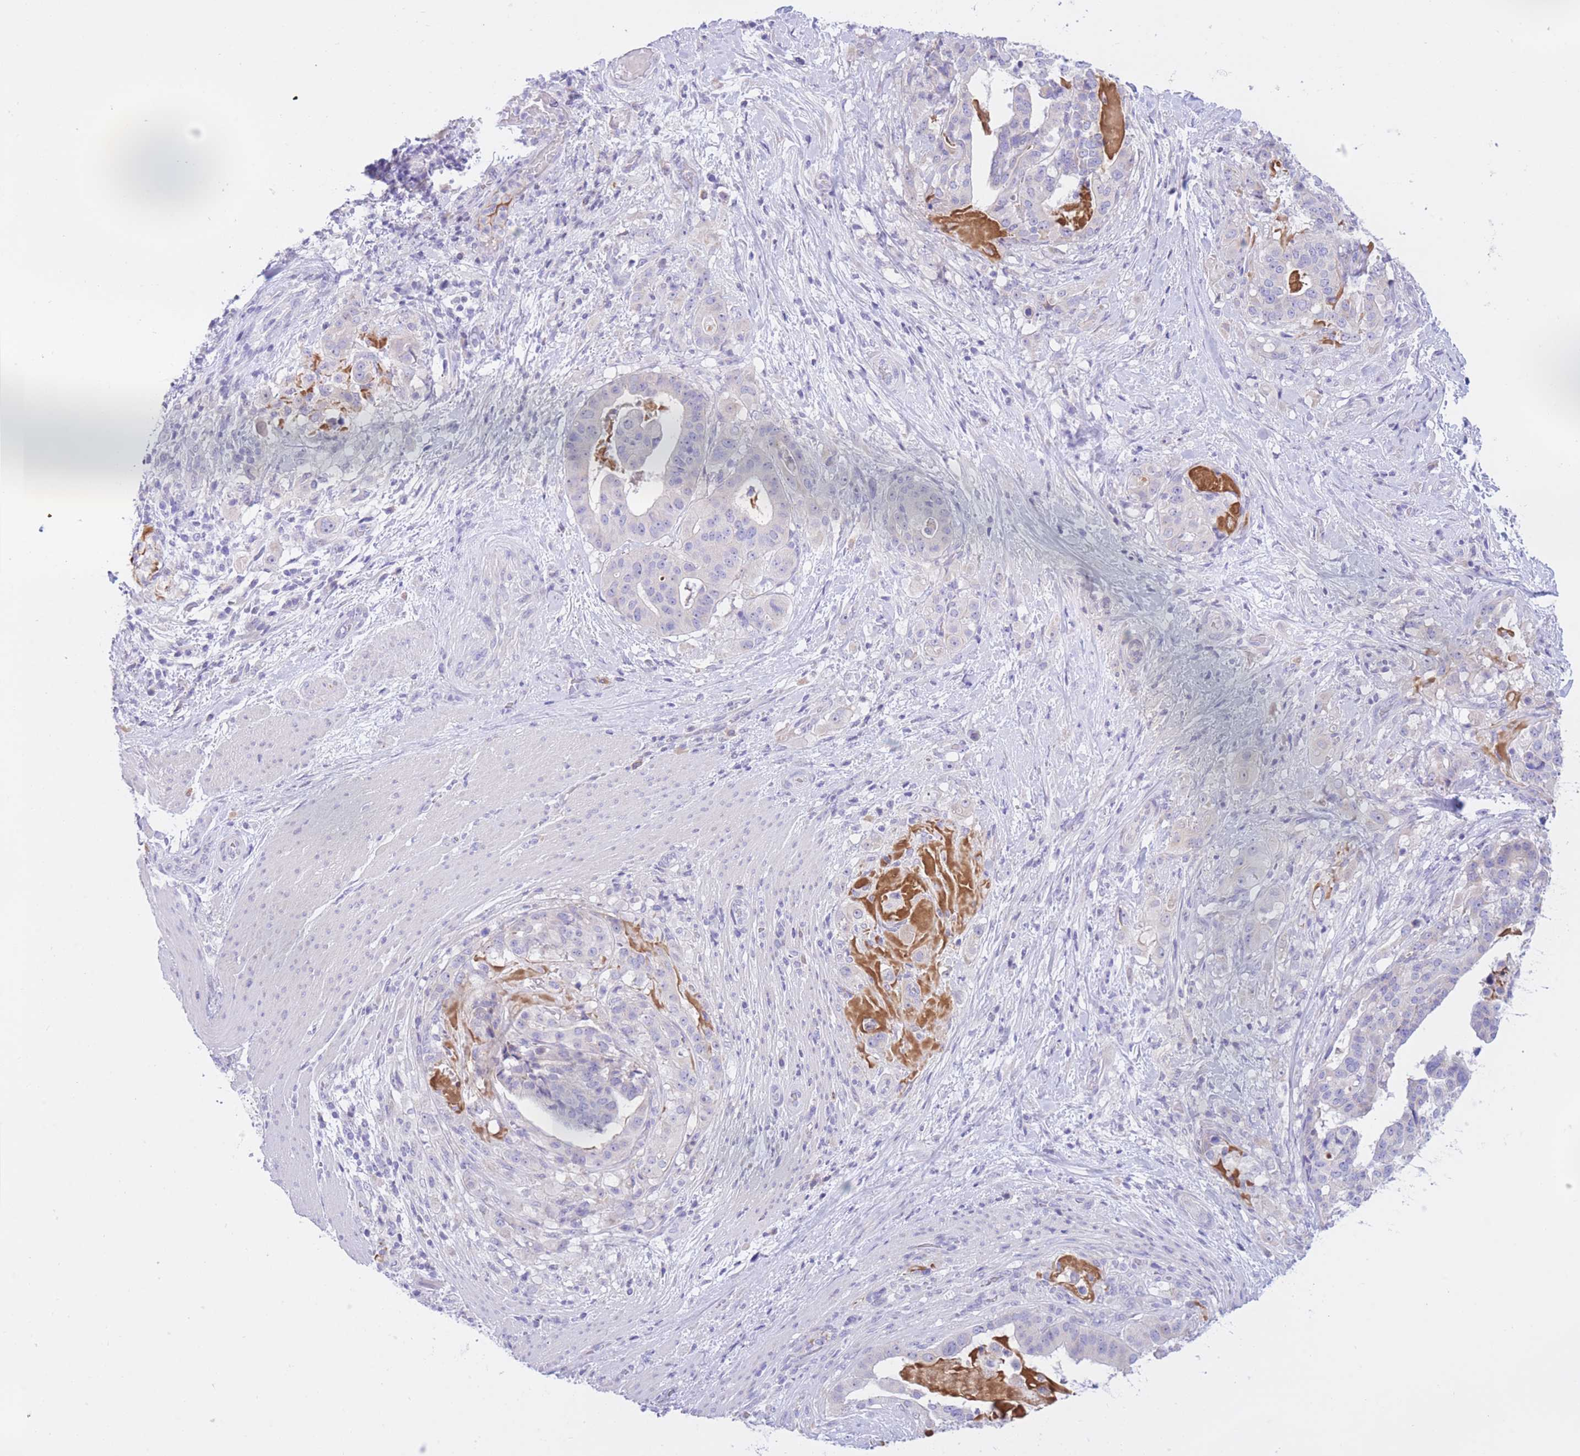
{"staining": {"intensity": "negative", "quantity": "none", "location": "none"}, "tissue": "stomach cancer", "cell_type": "Tumor cells", "image_type": "cancer", "snomed": [{"axis": "morphology", "description": "Adenocarcinoma, NOS"}, {"axis": "topography", "description": "Stomach"}], "caption": "Image shows no protein expression in tumor cells of stomach cancer (adenocarcinoma) tissue.", "gene": "RPL39L", "patient": {"sex": "male", "age": 48}}